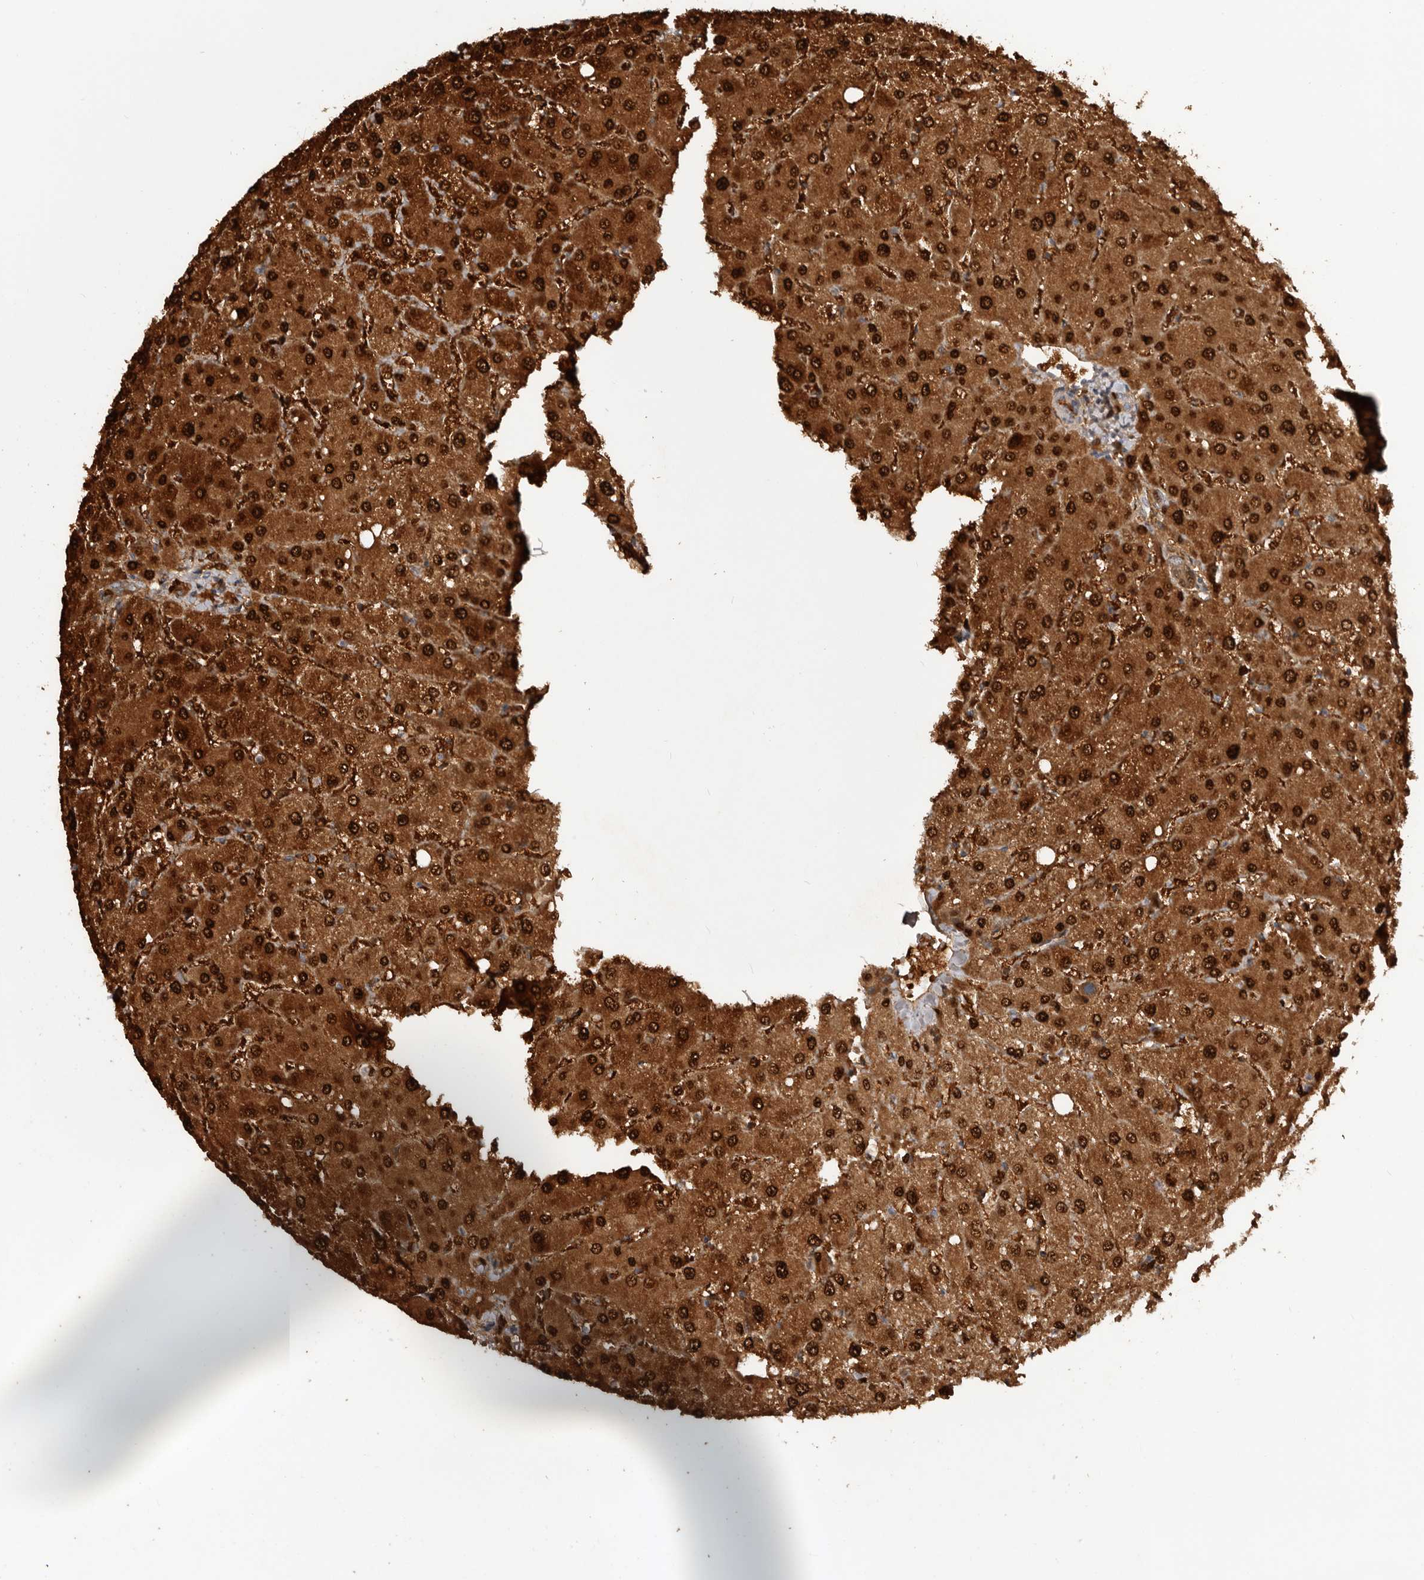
{"staining": {"intensity": "weak", "quantity": "25%-75%", "location": "cytoplasmic/membranous"}, "tissue": "liver", "cell_type": "Cholangiocytes", "image_type": "normal", "snomed": [{"axis": "morphology", "description": "Normal tissue, NOS"}, {"axis": "topography", "description": "Liver"}], "caption": "This histopathology image reveals IHC staining of normal liver, with low weak cytoplasmic/membranous expression in about 25%-75% of cholangiocytes.", "gene": "TNR", "patient": {"sex": "female", "age": 54}}